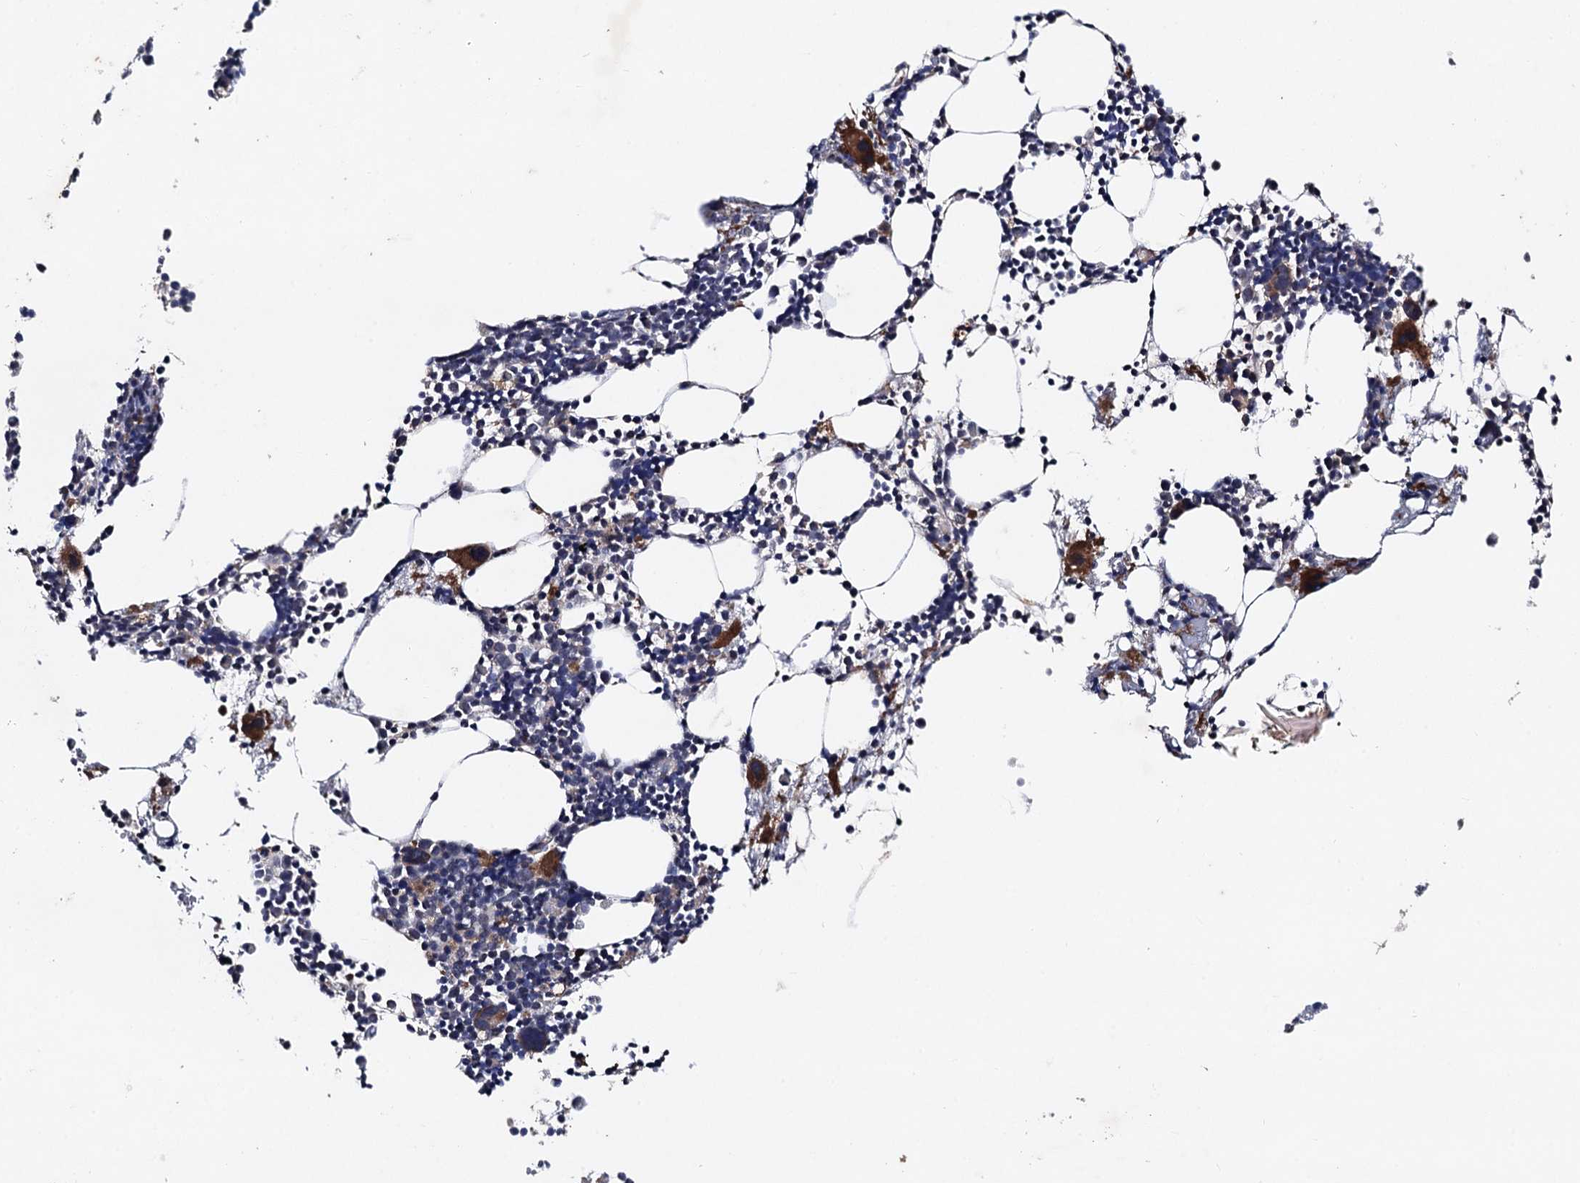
{"staining": {"intensity": "moderate", "quantity": "<25%", "location": "cytoplasmic/membranous"}, "tissue": "bone marrow", "cell_type": "Hematopoietic cells", "image_type": "normal", "snomed": [{"axis": "morphology", "description": "Normal tissue, NOS"}, {"axis": "topography", "description": "Bone marrow"}], "caption": "Protein expression analysis of benign bone marrow demonstrates moderate cytoplasmic/membranous staining in approximately <25% of hematopoietic cells.", "gene": "PPTC7", "patient": {"sex": "female", "age": 52}}